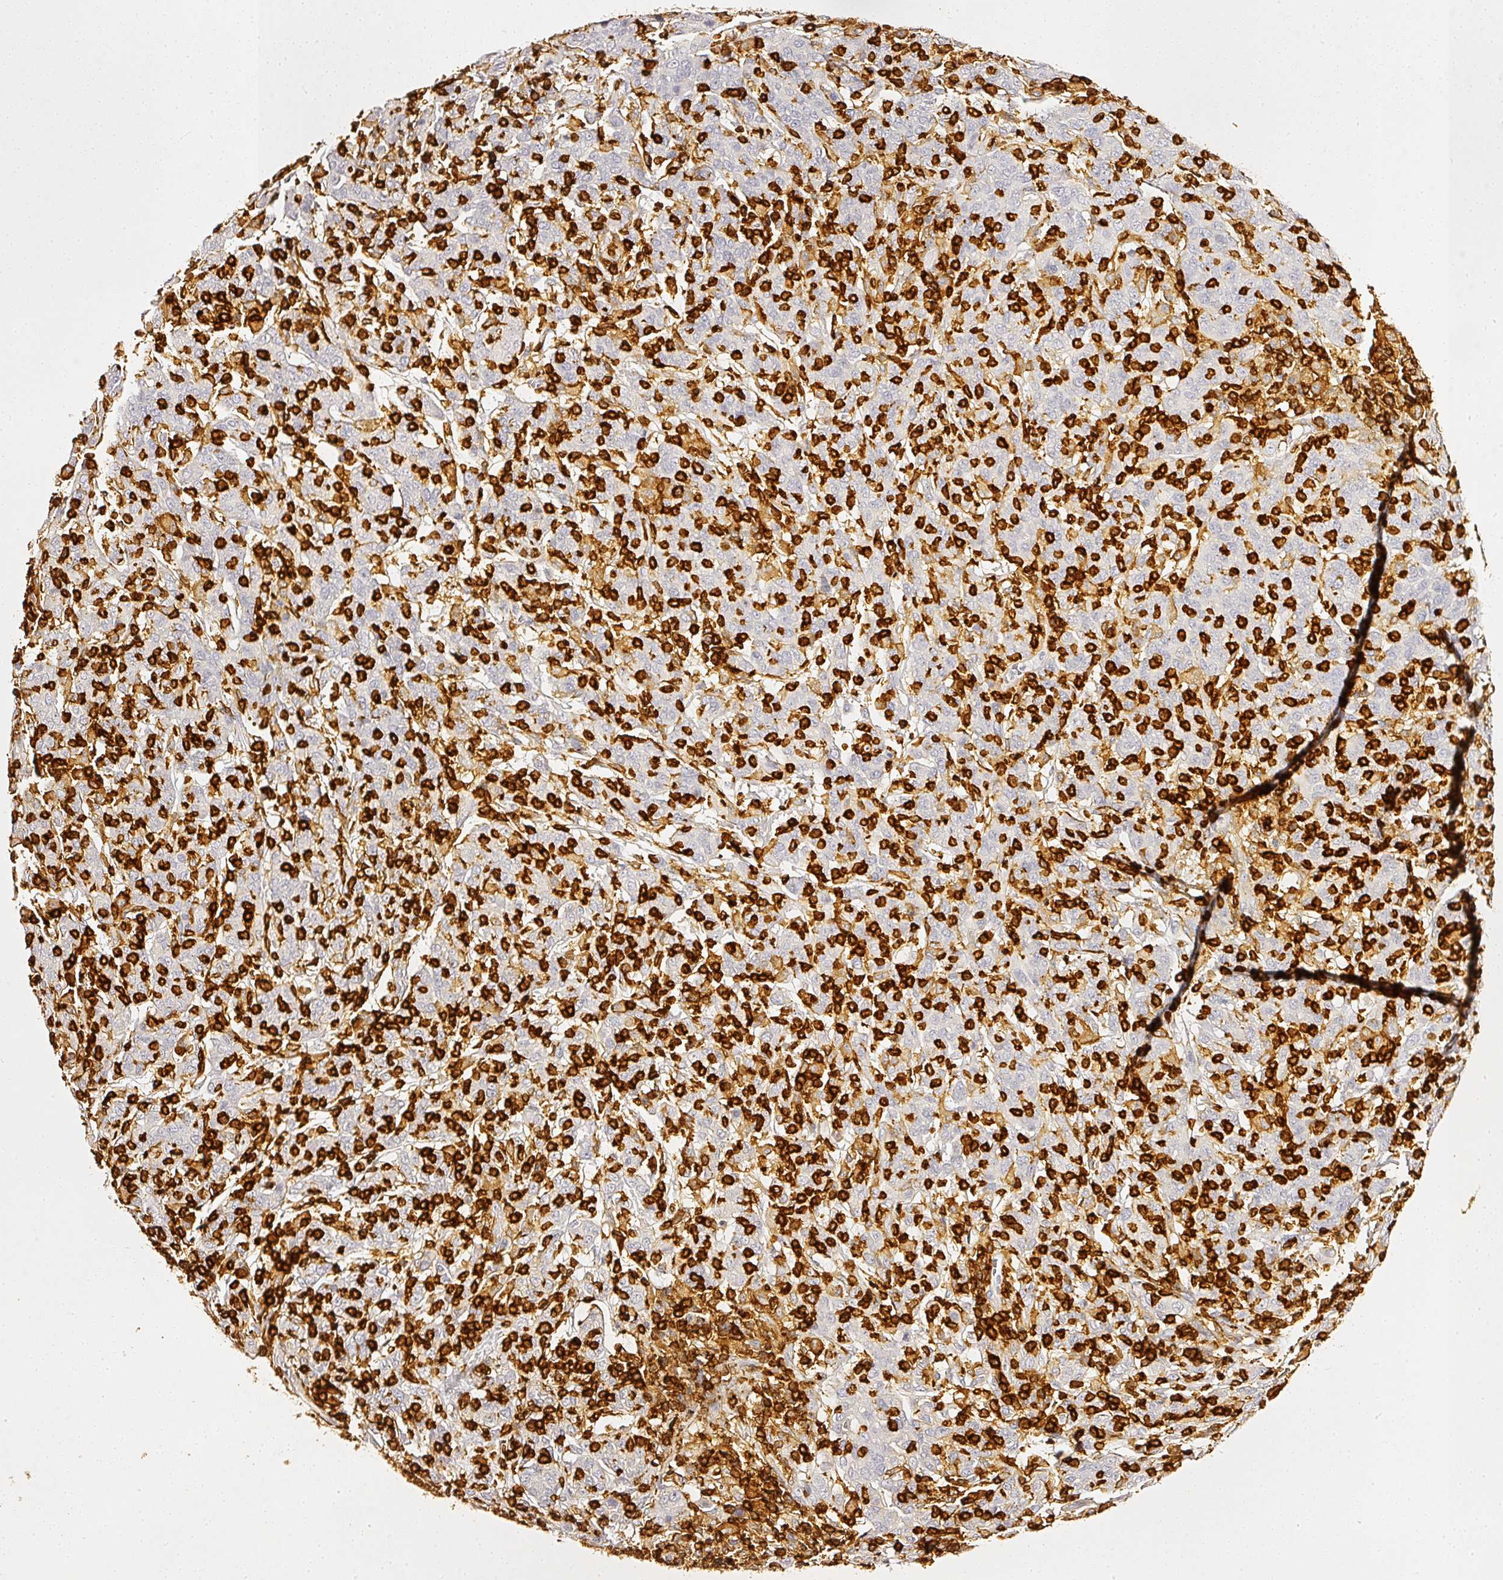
{"staining": {"intensity": "negative", "quantity": "none", "location": "none"}, "tissue": "cervical cancer", "cell_type": "Tumor cells", "image_type": "cancer", "snomed": [{"axis": "morphology", "description": "Squamous cell carcinoma, NOS"}, {"axis": "topography", "description": "Cervix"}], "caption": "This is an immunohistochemistry (IHC) micrograph of human cervical squamous cell carcinoma. There is no staining in tumor cells.", "gene": "EVL", "patient": {"sex": "female", "age": 67}}